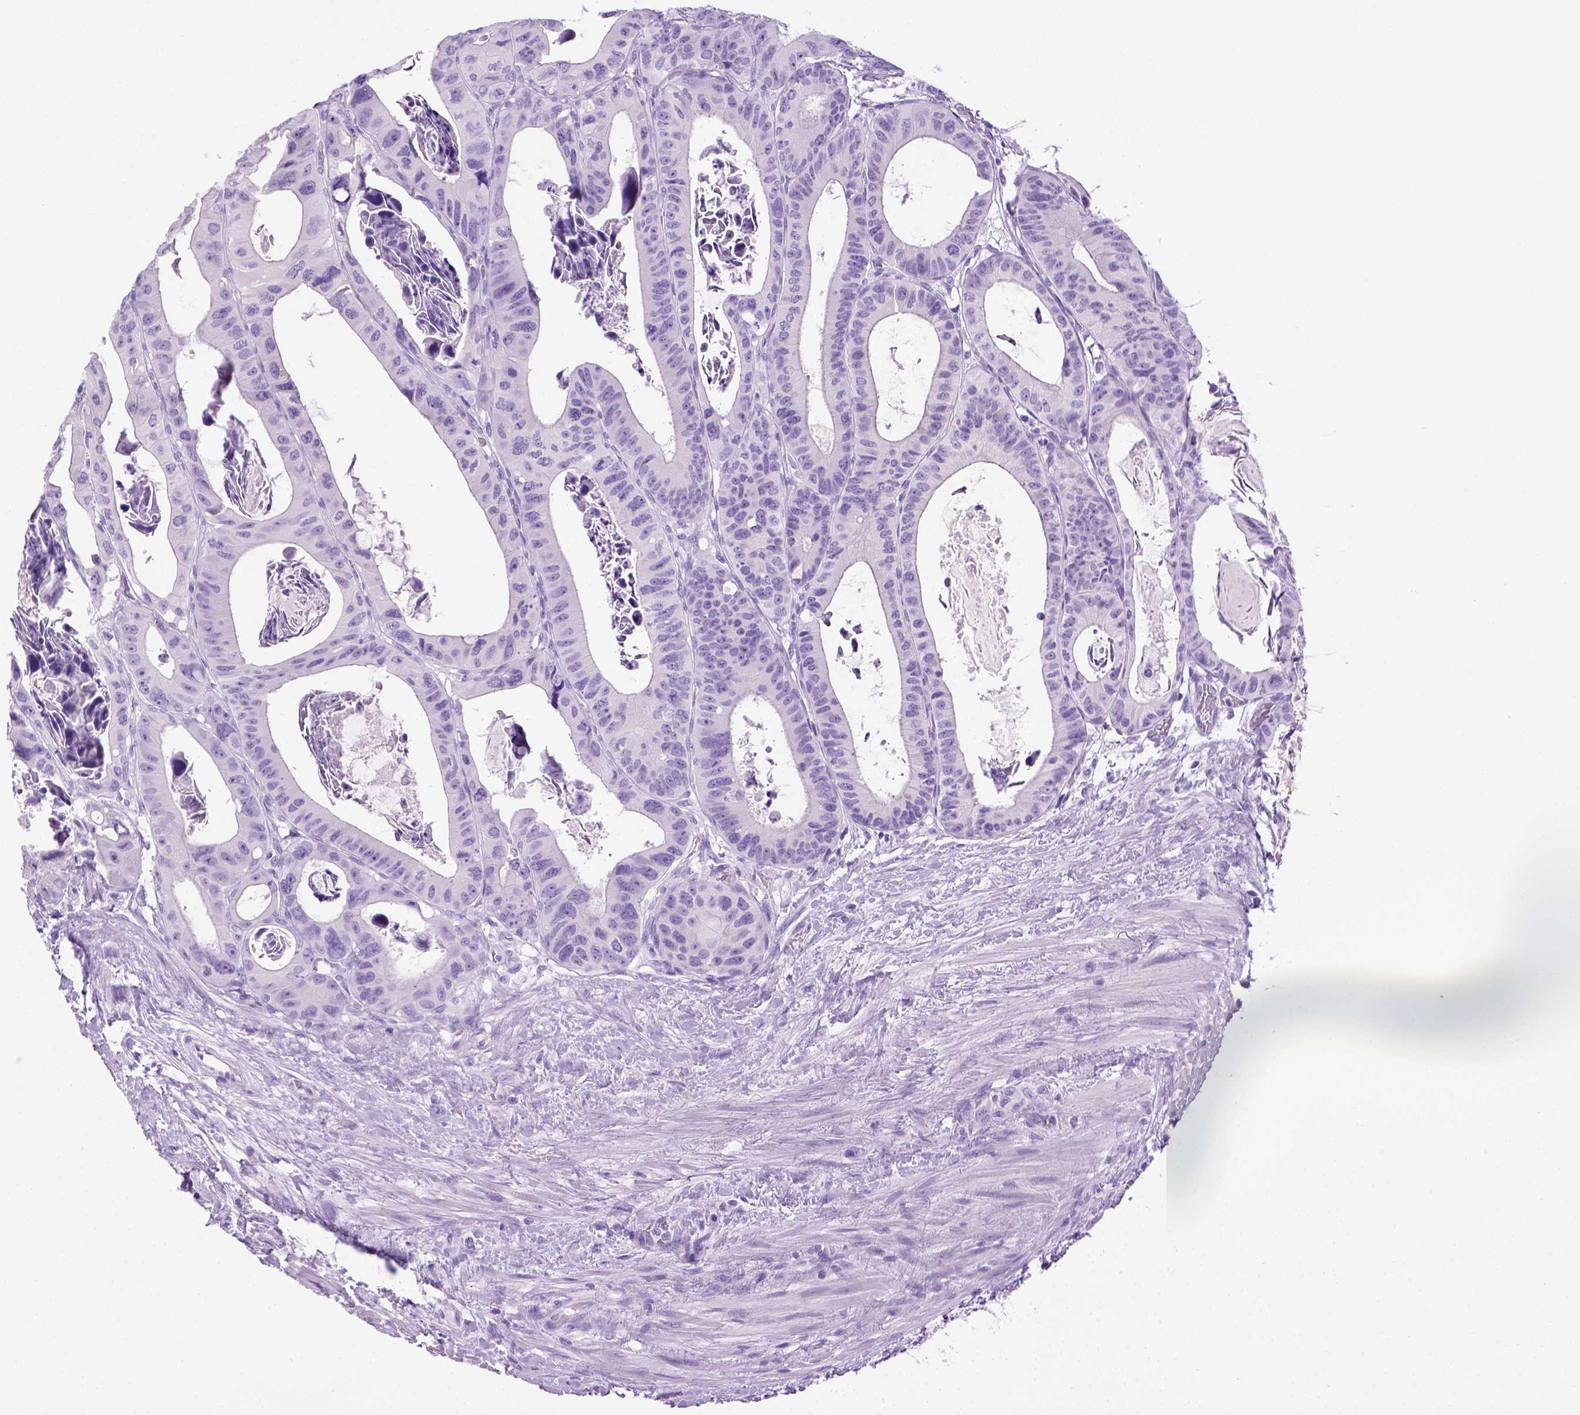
{"staining": {"intensity": "negative", "quantity": "none", "location": "none"}, "tissue": "colorectal cancer", "cell_type": "Tumor cells", "image_type": "cancer", "snomed": [{"axis": "morphology", "description": "Adenocarcinoma, NOS"}, {"axis": "topography", "description": "Rectum"}], "caption": "An IHC photomicrograph of colorectal cancer (adenocarcinoma) is shown. There is no staining in tumor cells of colorectal cancer (adenocarcinoma).", "gene": "SGCG", "patient": {"sex": "male", "age": 64}}